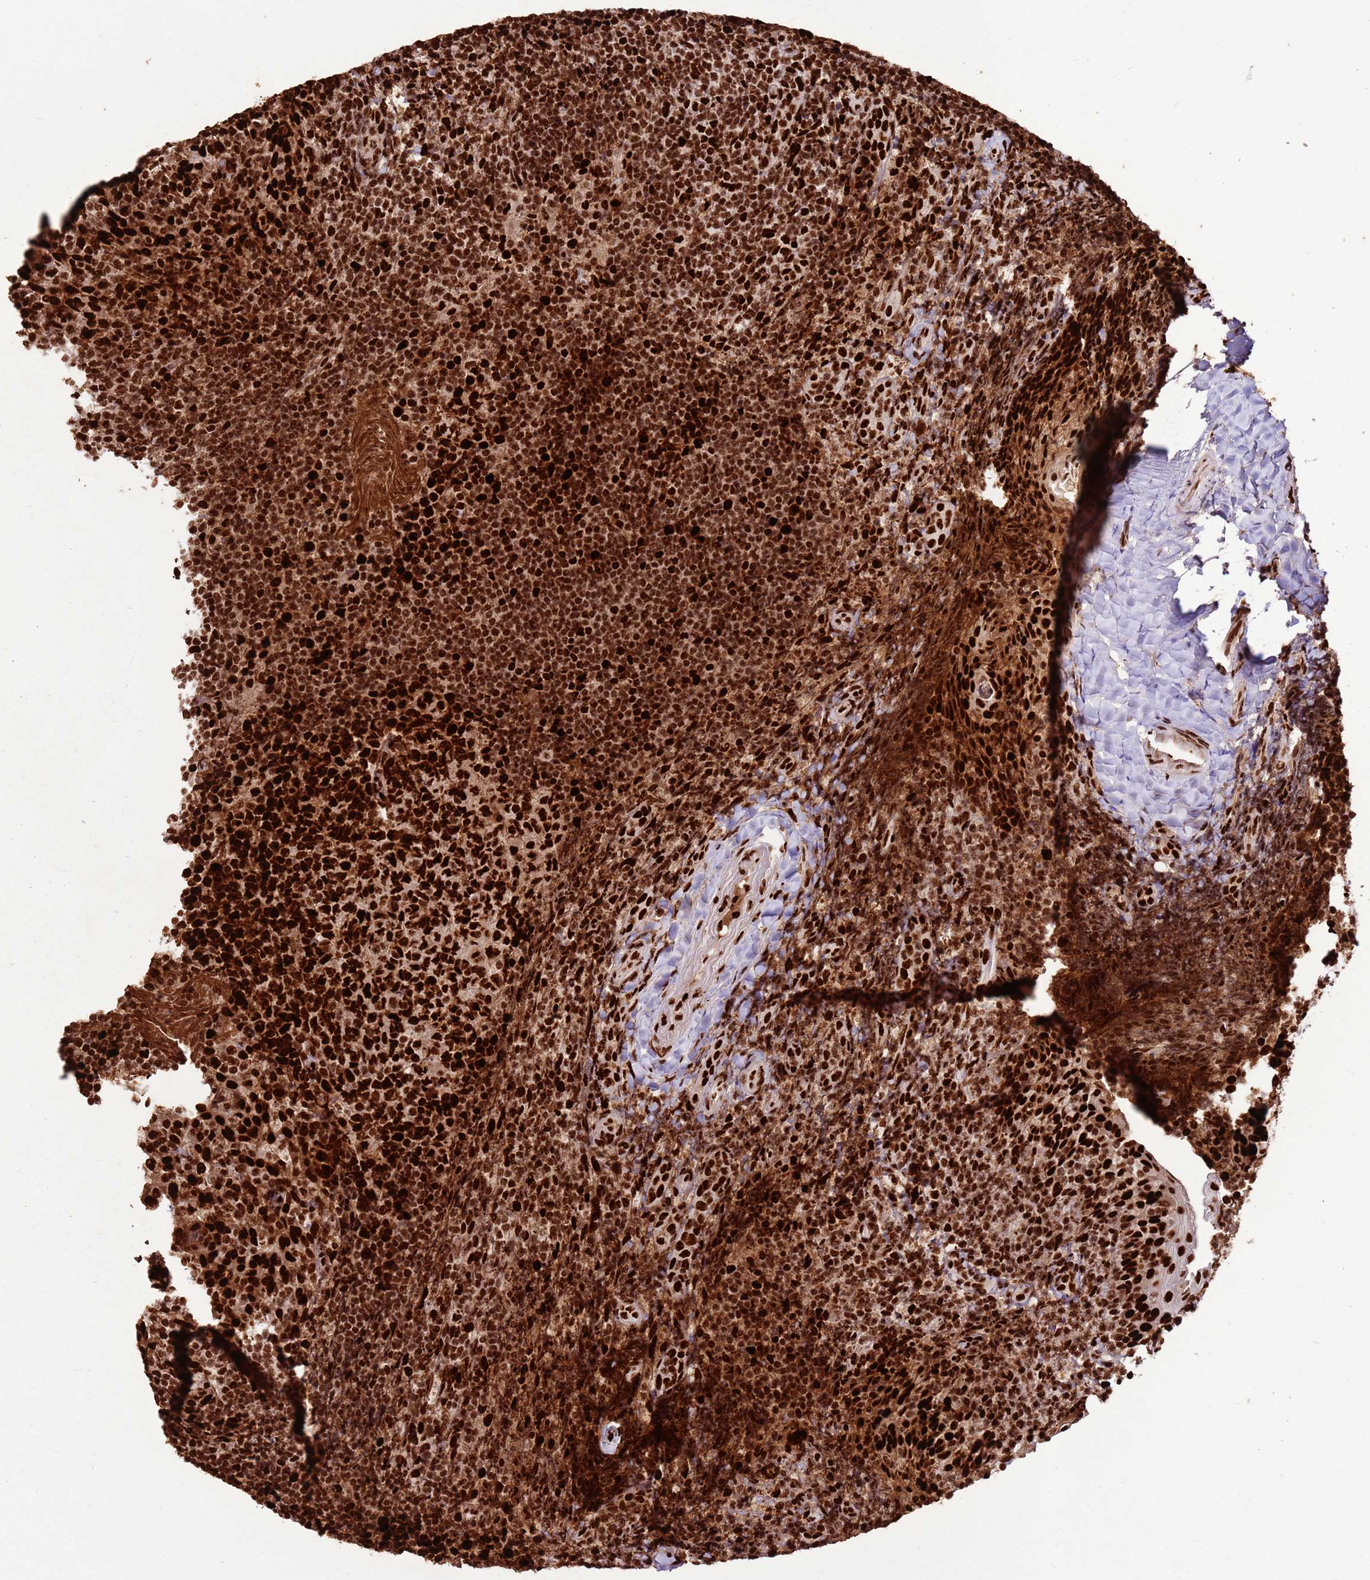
{"staining": {"intensity": "strong", "quantity": ">75%", "location": "nuclear"}, "tissue": "tonsil", "cell_type": "Germinal center cells", "image_type": "normal", "snomed": [{"axis": "morphology", "description": "Normal tissue, NOS"}, {"axis": "topography", "description": "Tonsil"}], "caption": "Strong nuclear expression is appreciated in about >75% of germinal center cells in normal tonsil.", "gene": "HNRNPAB", "patient": {"sex": "female", "age": 10}}